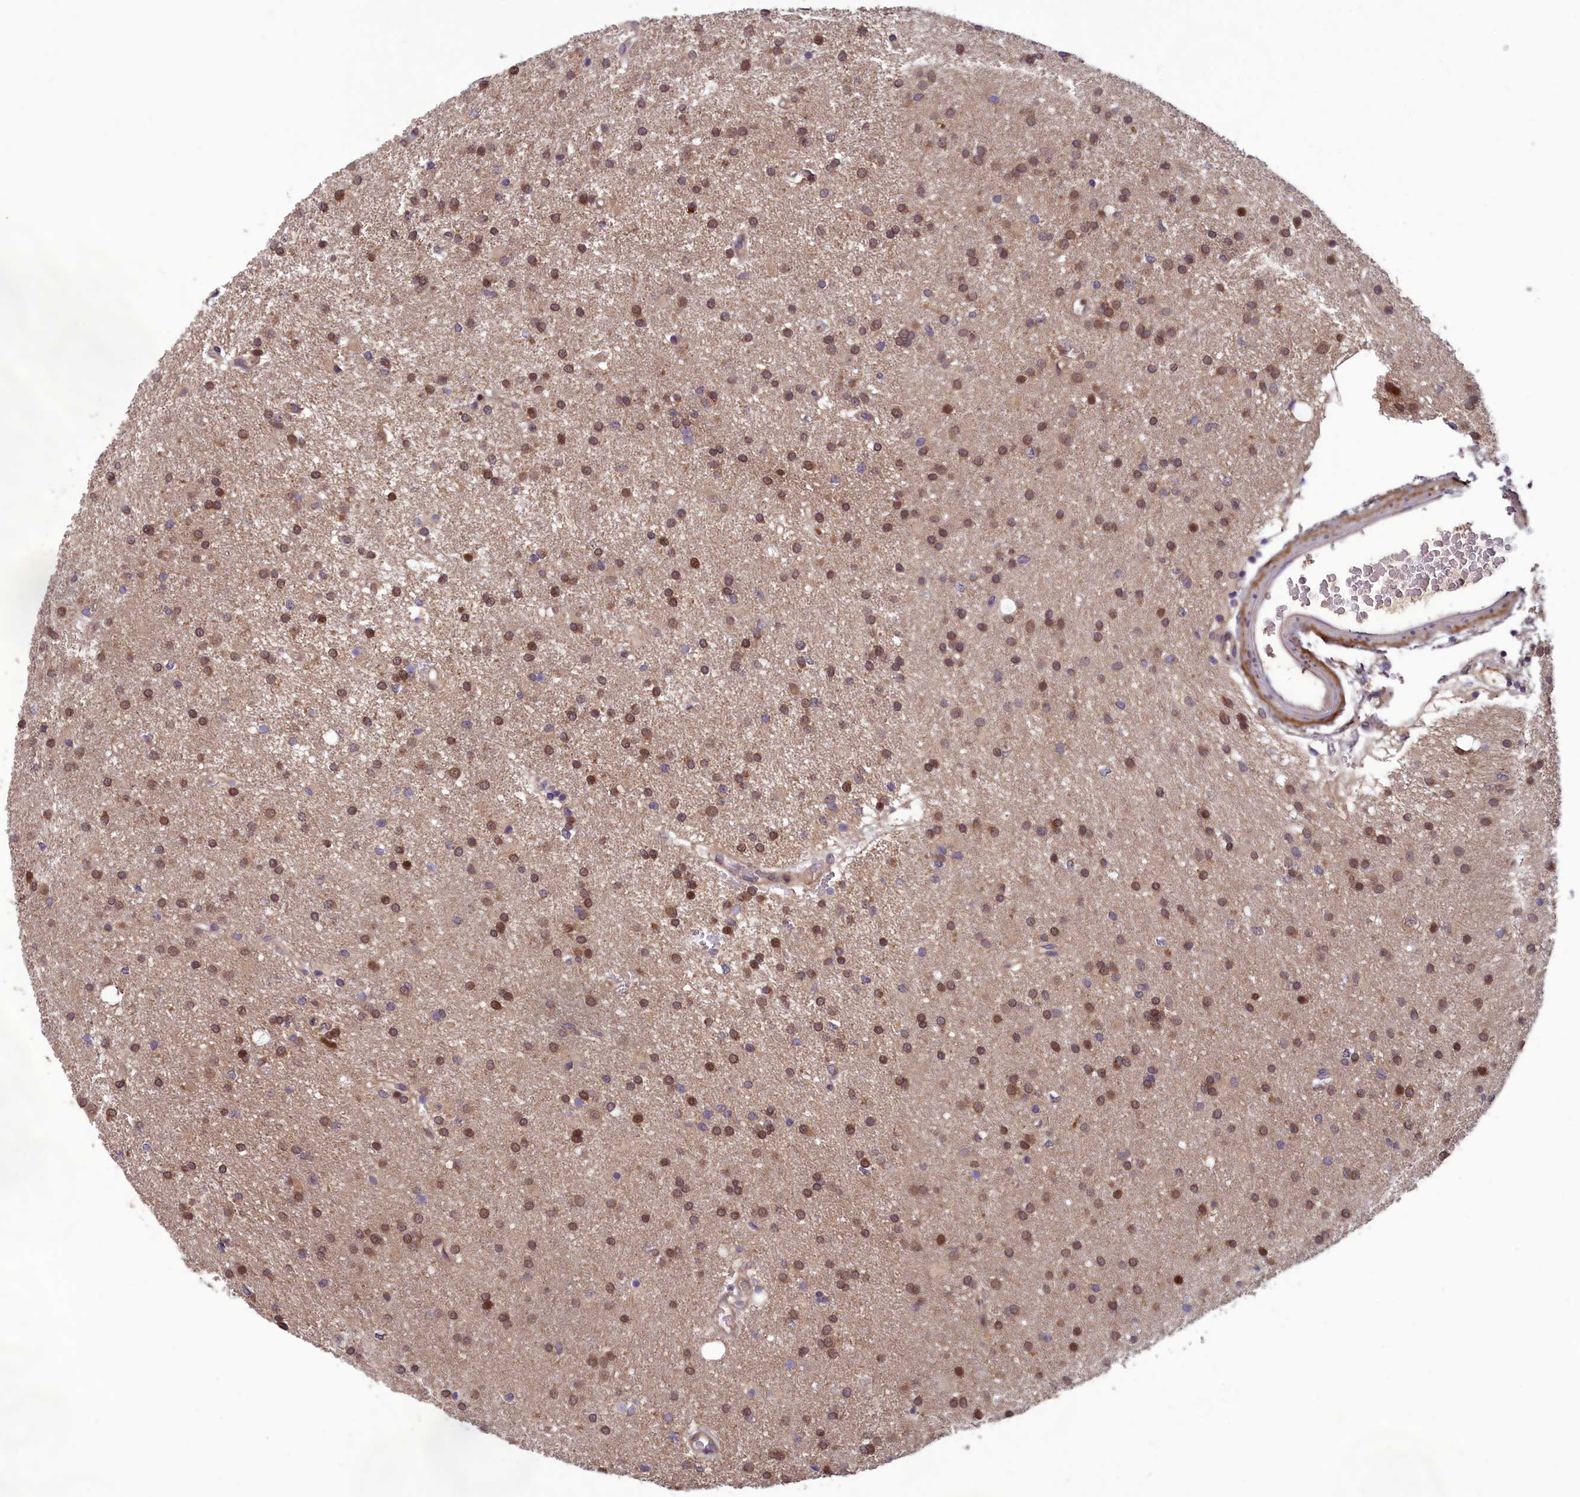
{"staining": {"intensity": "moderate", "quantity": "25%-75%", "location": "cytoplasmic/membranous,nuclear"}, "tissue": "glioma", "cell_type": "Tumor cells", "image_type": "cancer", "snomed": [{"axis": "morphology", "description": "Glioma, malignant, High grade"}, {"axis": "topography", "description": "Brain"}], "caption": "Brown immunohistochemical staining in human malignant high-grade glioma reveals moderate cytoplasmic/membranous and nuclear staining in approximately 25%-75% of tumor cells.", "gene": "CCDC15", "patient": {"sex": "male", "age": 77}}